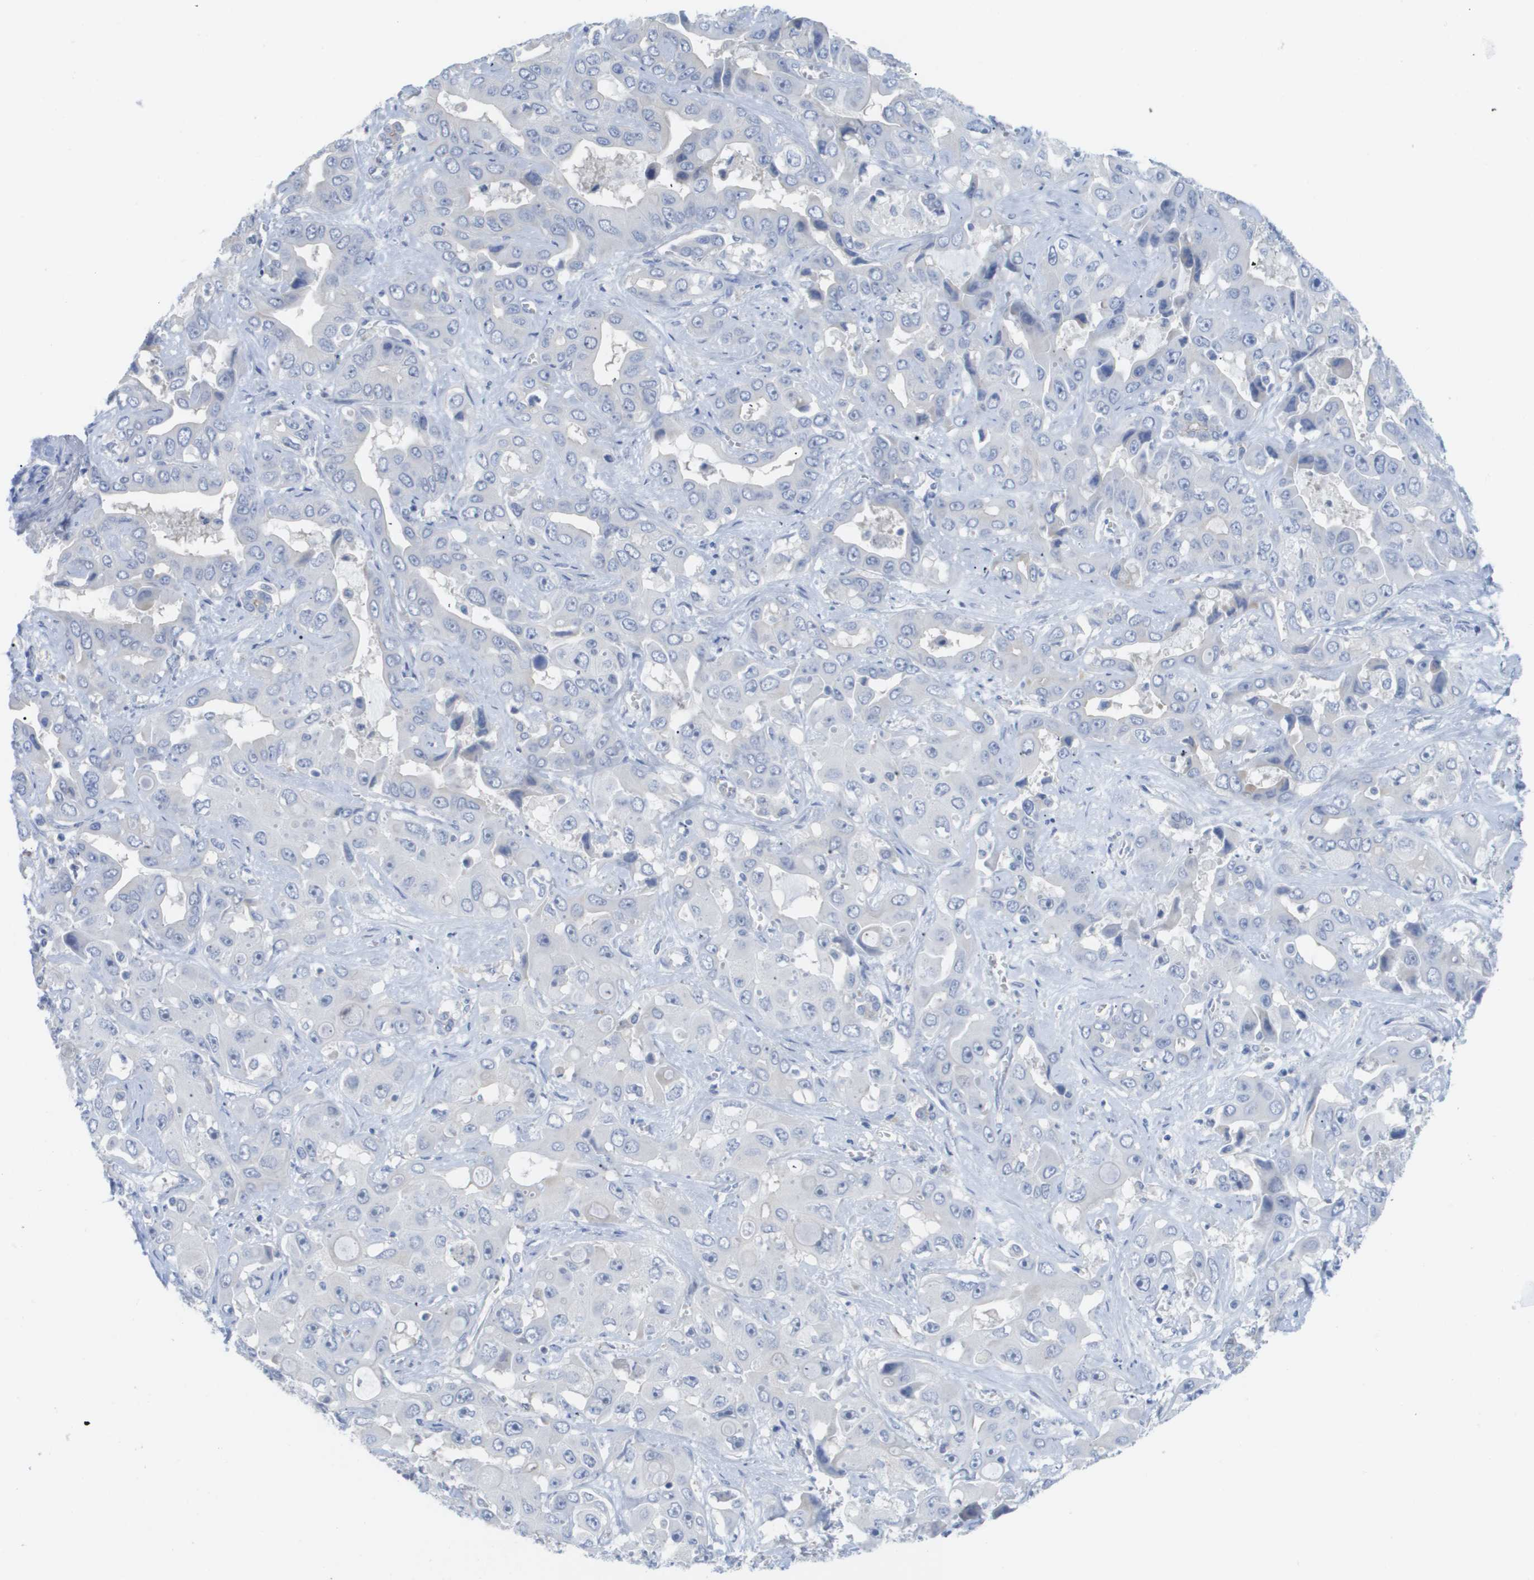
{"staining": {"intensity": "negative", "quantity": "none", "location": "none"}, "tissue": "liver cancer", "cell_type": "Tumor cells", "image_type": "cancer", "snomed": [{"axis": "morphology", "description": "Cholangiocarcinoma"}, {"axis": "topography", "description": "Liver"}], "caption": "IHC micrograph of neoplastic tissue: liver cancer stained with DAB (3,3'-diaminobenzidine) exhibits no significant protein positivity in tumor cells.", "gene": "MYL3", "patient": {"sex": "female", "age": 52}}